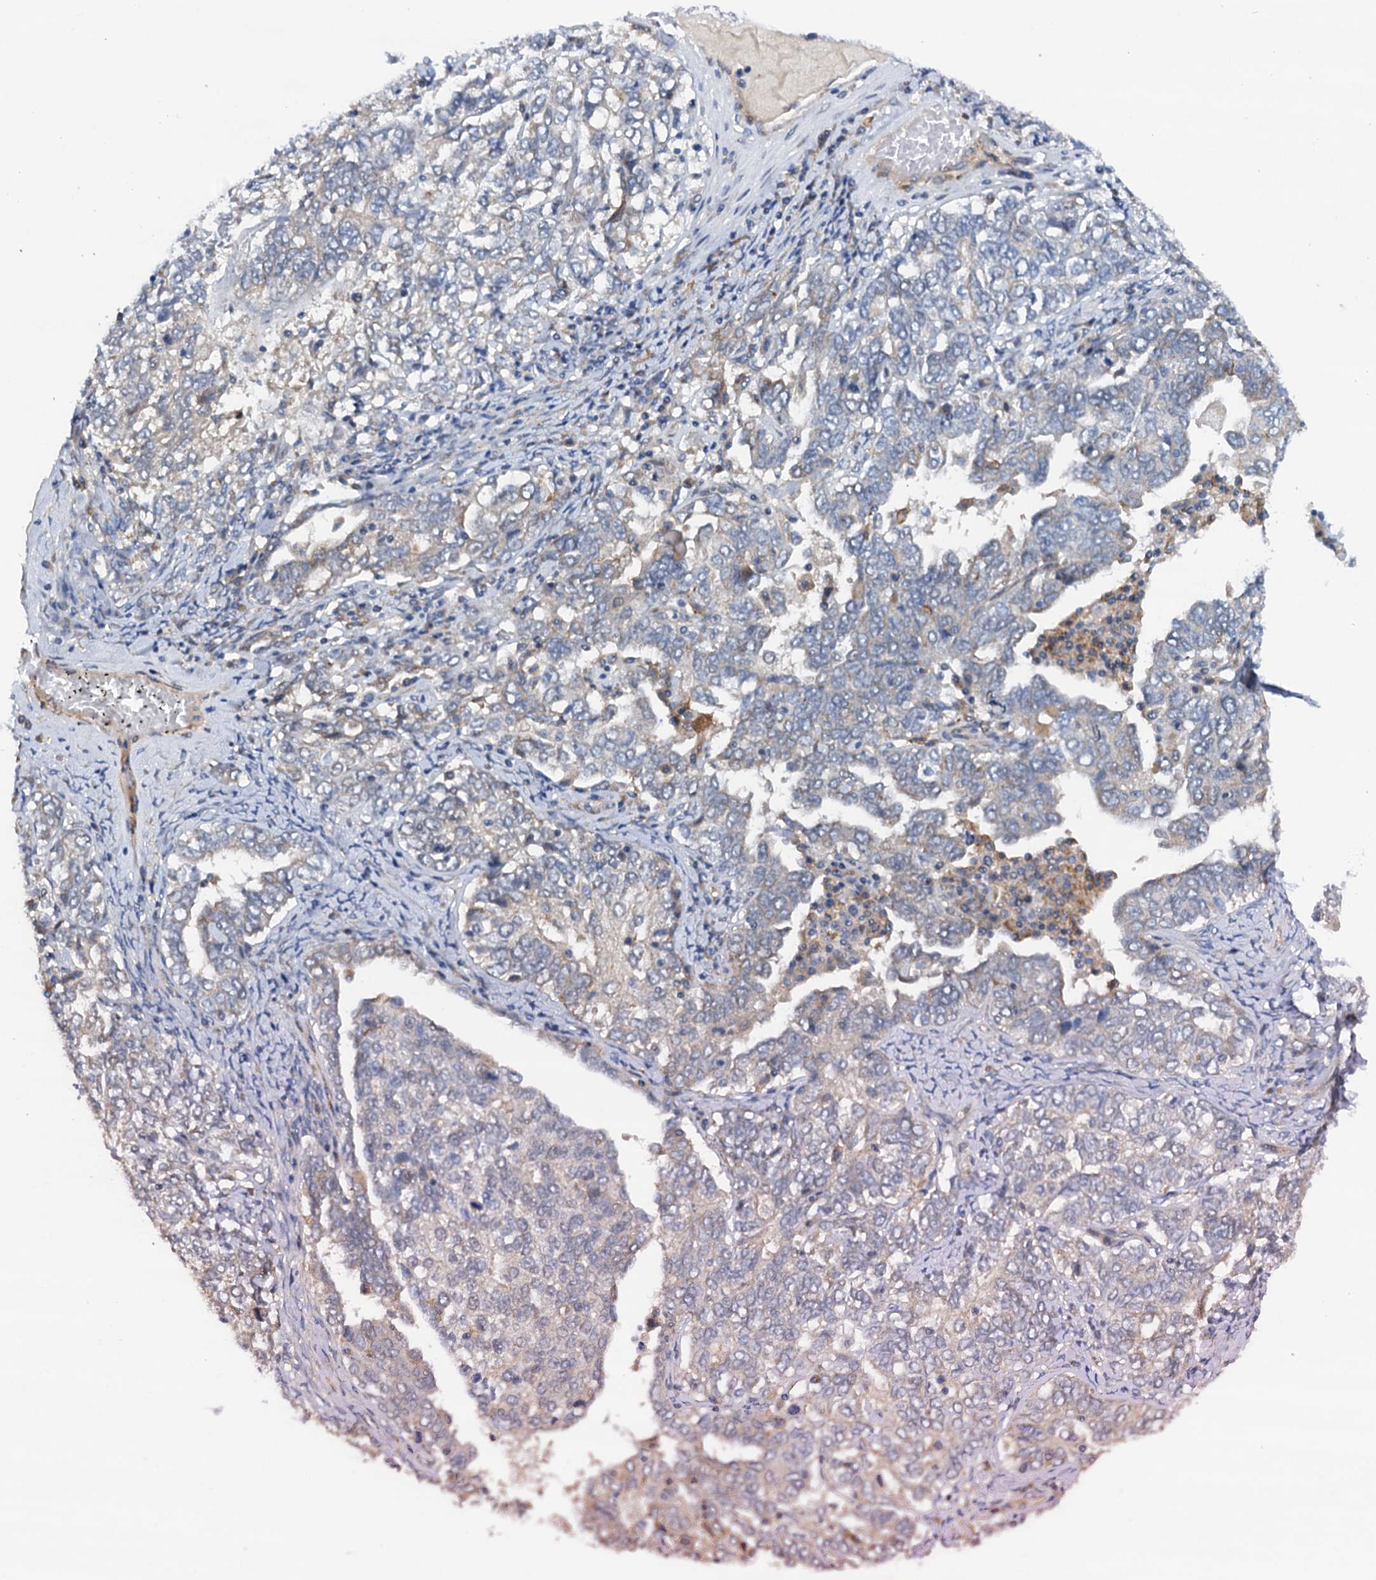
{"staining": {"intensity": "negative", "quantity": "none", "location": "none"}, "tissue": "ovarian cancer", "cell_type": "Tumor cells", "image_type": "cancer", "snomed": [{"axis": "morphology", "description": "Carcinoma, endometroid"}, {"axis": "topography", "description": "Ovary"}], "caption": "Image shows no significant protein staining in tumor cells of ovarian cancer (endometroid carcinoma).", "gene": "RASSF9", "patient": {"sex": "female", "age": 62}}